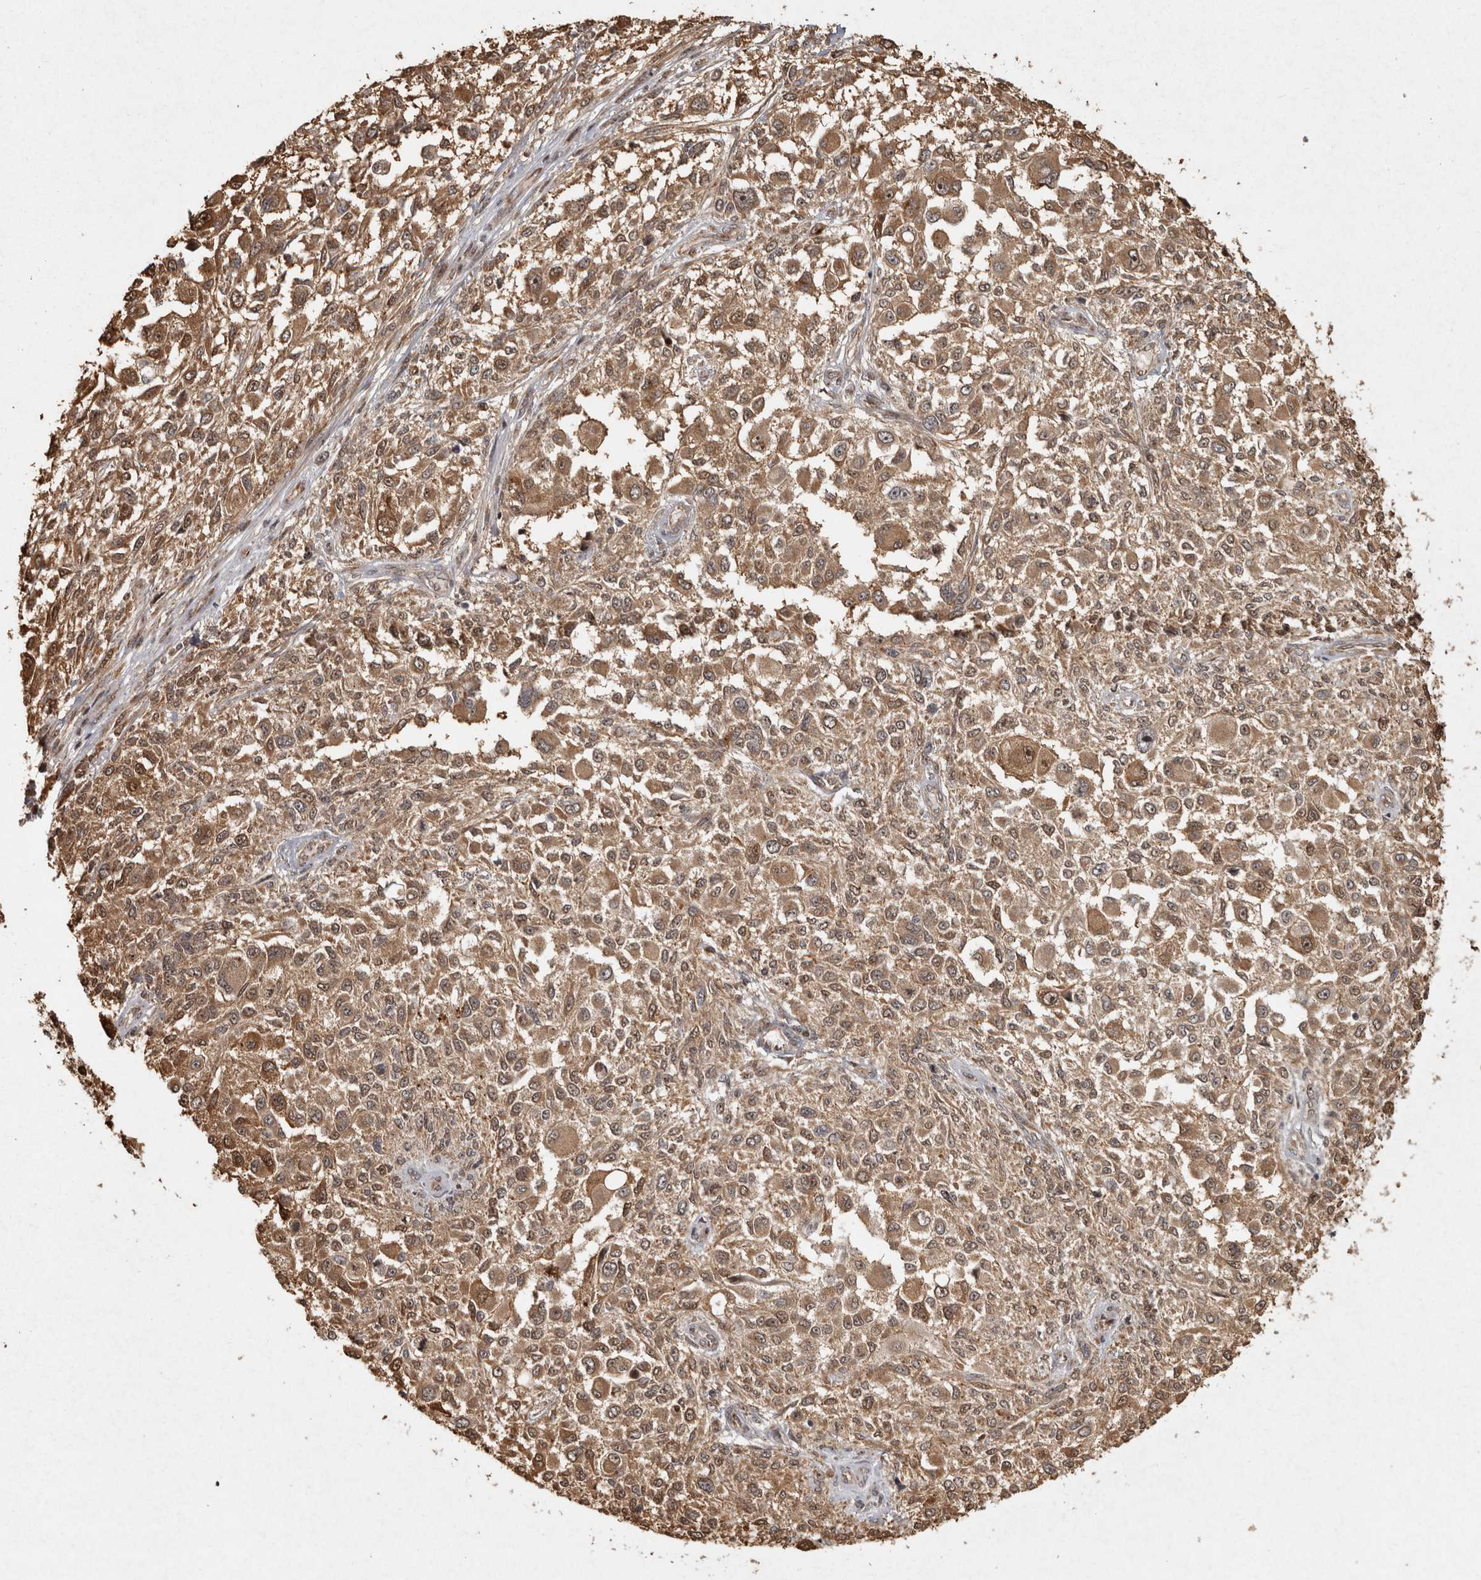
{"staining": {"intensity": "moderate", "quantity": ">75%", "location": "cytoplasmic/membranous"}, "tissue": "melanoma", "cell_type": "Tumor cells", "image_type": "cancer", "snomed": [{"axis": "morphology", "description": "Necrosis, NOS"}, {"axis": "morphology", "description": "Malignant melanoma, NOS"}, {"axis": "topography", "description": "Skin"}], "caption": "Immunohistochemical staining of malignant melanoma displays moderate cytoplasmic/membranous protein staining in approximately >75% of tumor cells. (DAB (3,3'-diaminobenzidine) IHC, brown staining for protein, blue staining for nuclei).", "gene": "CAMSAP2", "patient": {"sex": "female", "age": 87}}